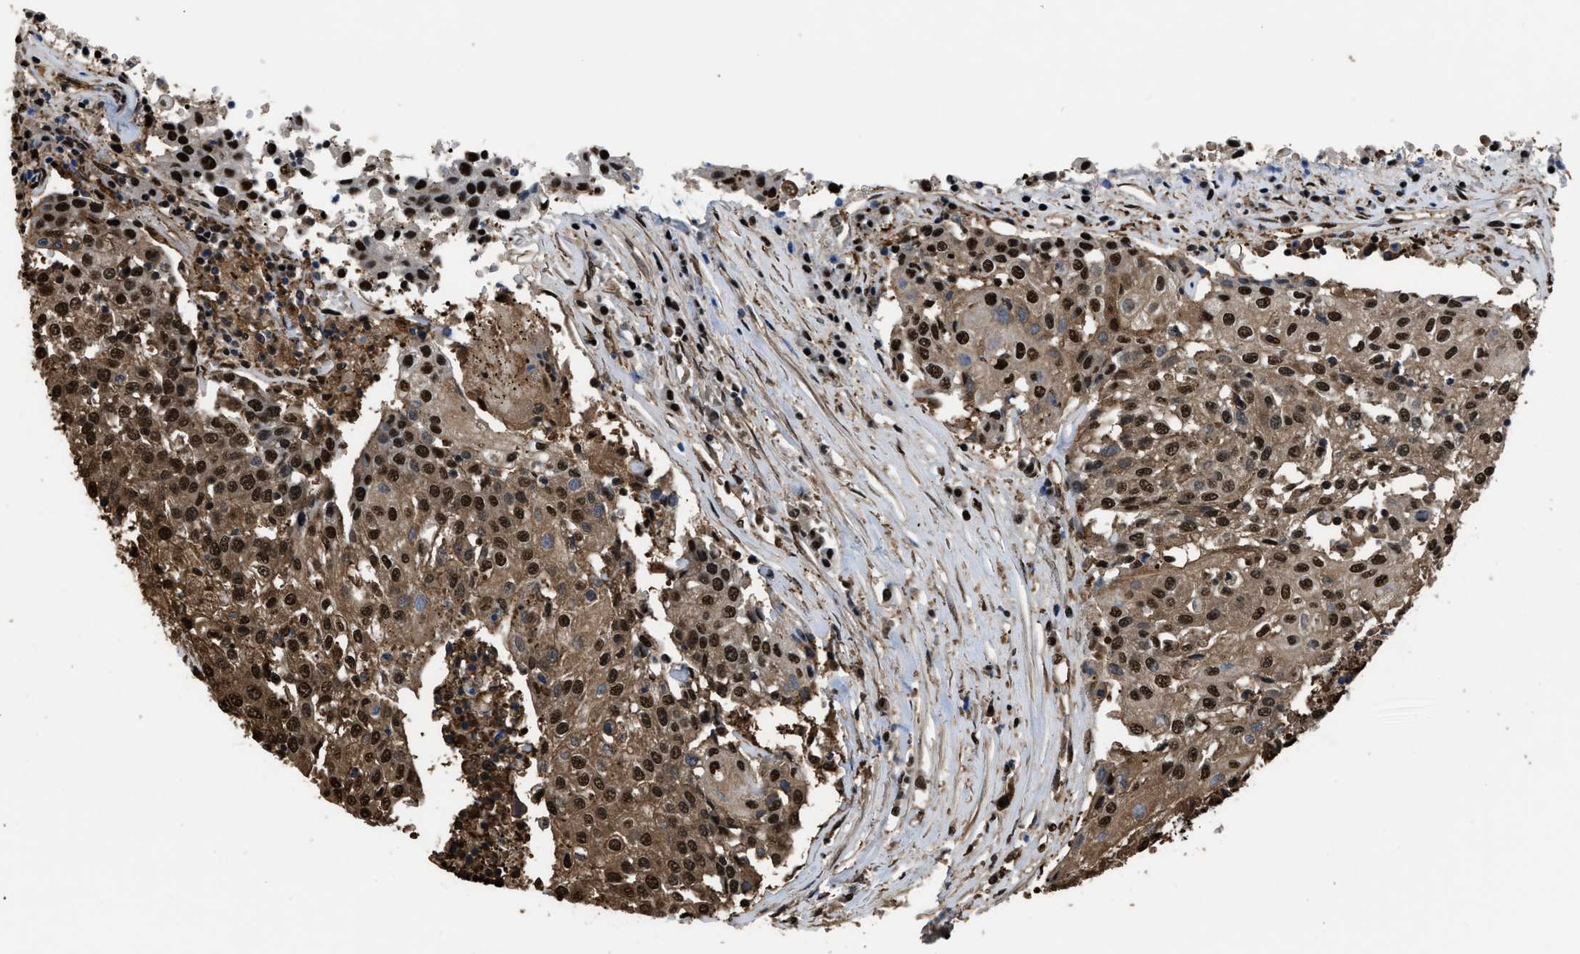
{"staining": {"intensity": "strong", "quantity": ">75%", "location": "cytoplasmic/membranous,nuclear"}, "tissue": "urothelial cancer", "cell_type": "Tumor cells", "image_type": "cancer", "snomed": [{"axis": "morphology", "description": "Urothelial carcinoma, High grade"}, {"axis": "topography", "description": "Urinary bladder"}], "caption": "Immunohistochemical staining of urothelial cancer shows strong cytoplasmic/membranous and nuclear protein staining in approximately >75% of tumor cells. The protein of interest is shown in brown color, while the nuclei are stained blue.", "gene": "FNTA", "patient": {"sex": "female", "age": 85}}